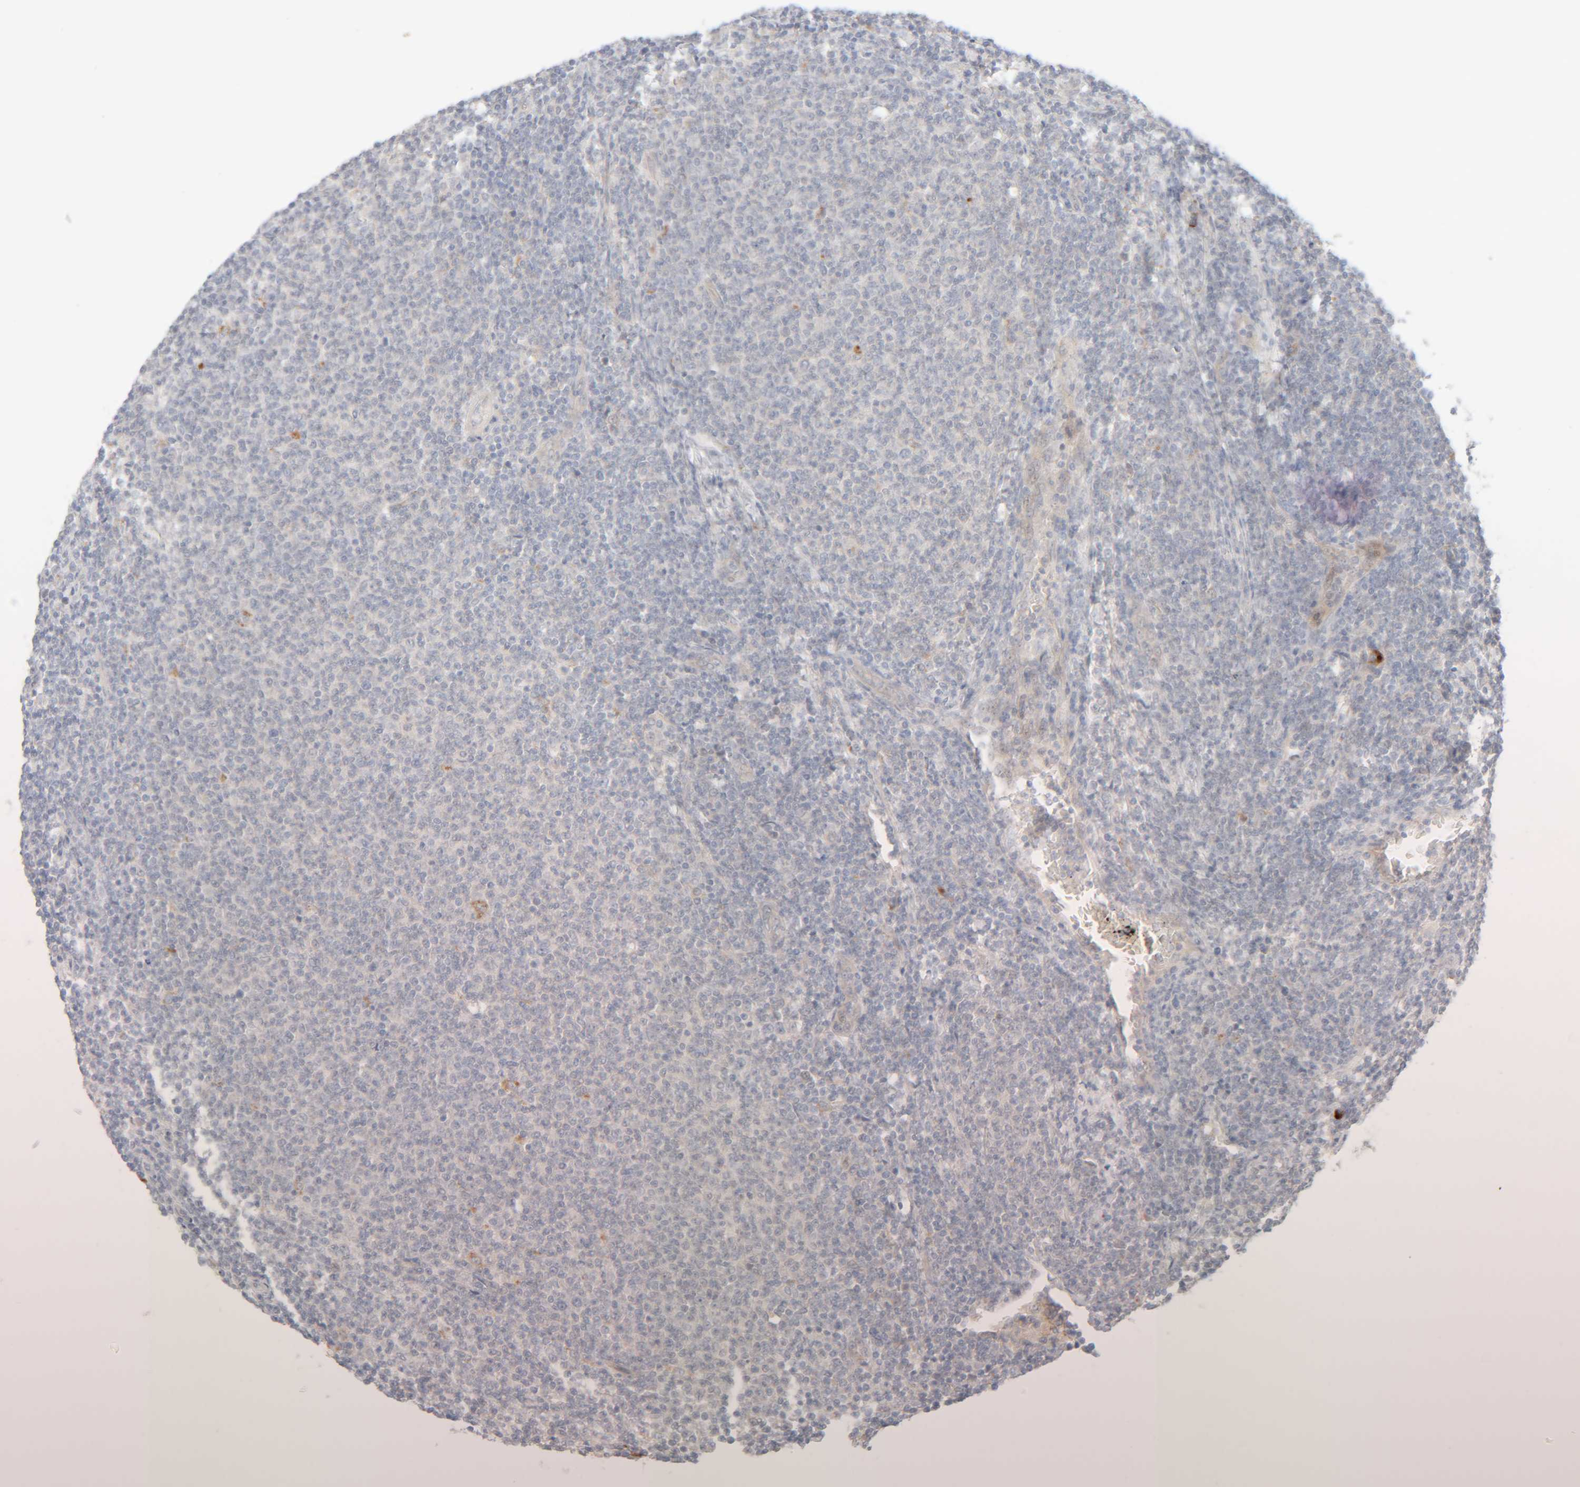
{"staining": {"intensity": "negative", "quantity": "none", "location": "none"}, "tissue": "lymphoma", "cell_type": "Tumor cells", "image_type": "cancer", "snomed": [{"axis": "morphology", "description": "Malignant lymphoma, non-Hodgkin's type, Low grade"}, {"axis": "topography", "description": "Lymph node"}], "caption": "DAB immunohistochemical staining of human lymphoma exhibits no significant positivity in tumor cells.", "gene": "CHKA", "patient": {"sex": "male", "age": 66}}